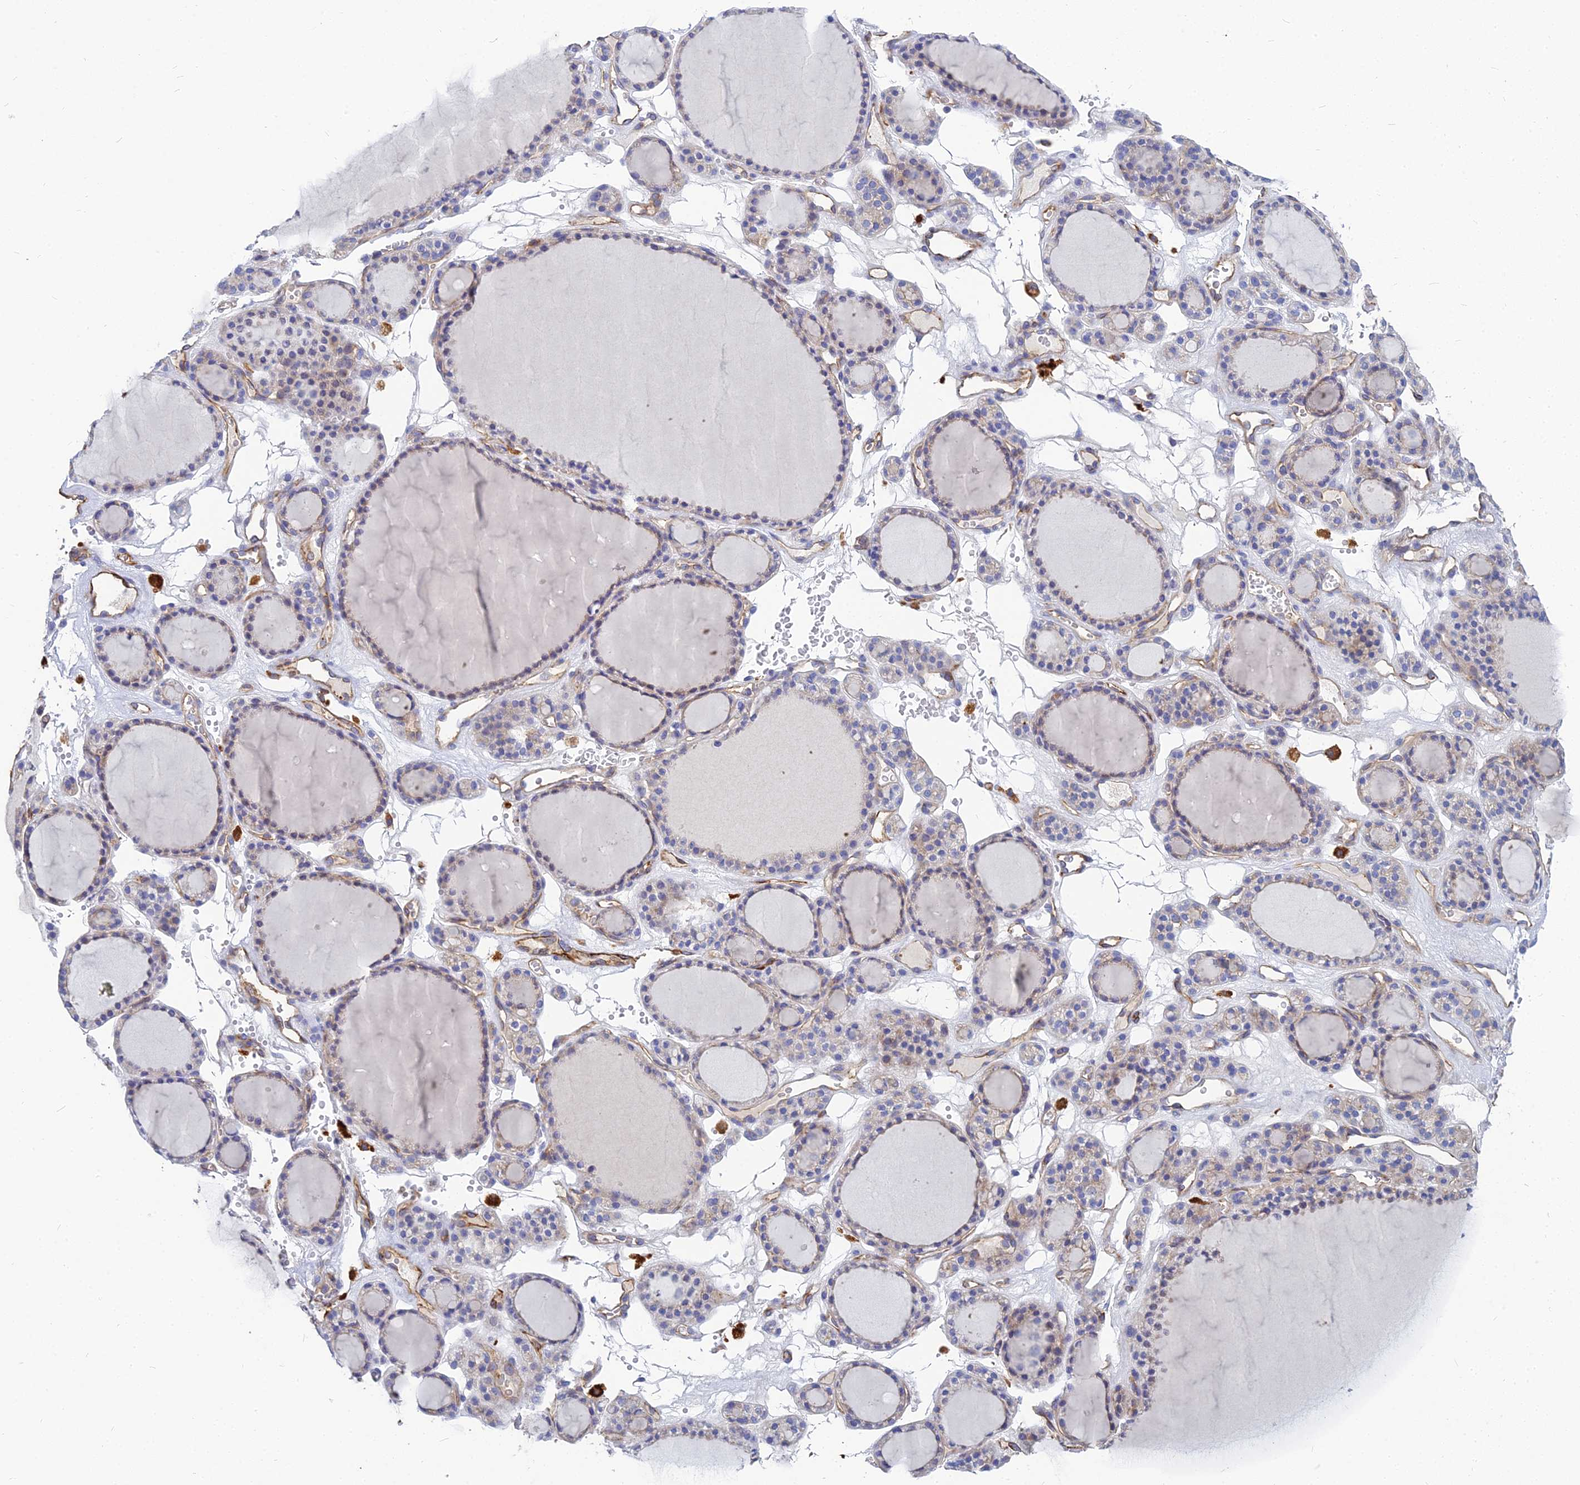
{"staining": {"intensity": "negative", "quantity": "none", "location": "none"}, "tissue": "thyroid gland", "cell_type": "Glandular cells", "image_type": "normal", "snomed": [{"axis": "morphology", "description": "Normal tissue, NOS"}, {"axis": "topography", "description": "Thyroid gland"}], "caption": "This micrograph is of benign thyroid gland stained with IHC to label a protein in brown with the nuclei are counter-stained blue. There is no expression in glandular cells.", "gene": "VAT1", "patient": {"sex": "female", "age": 28}}